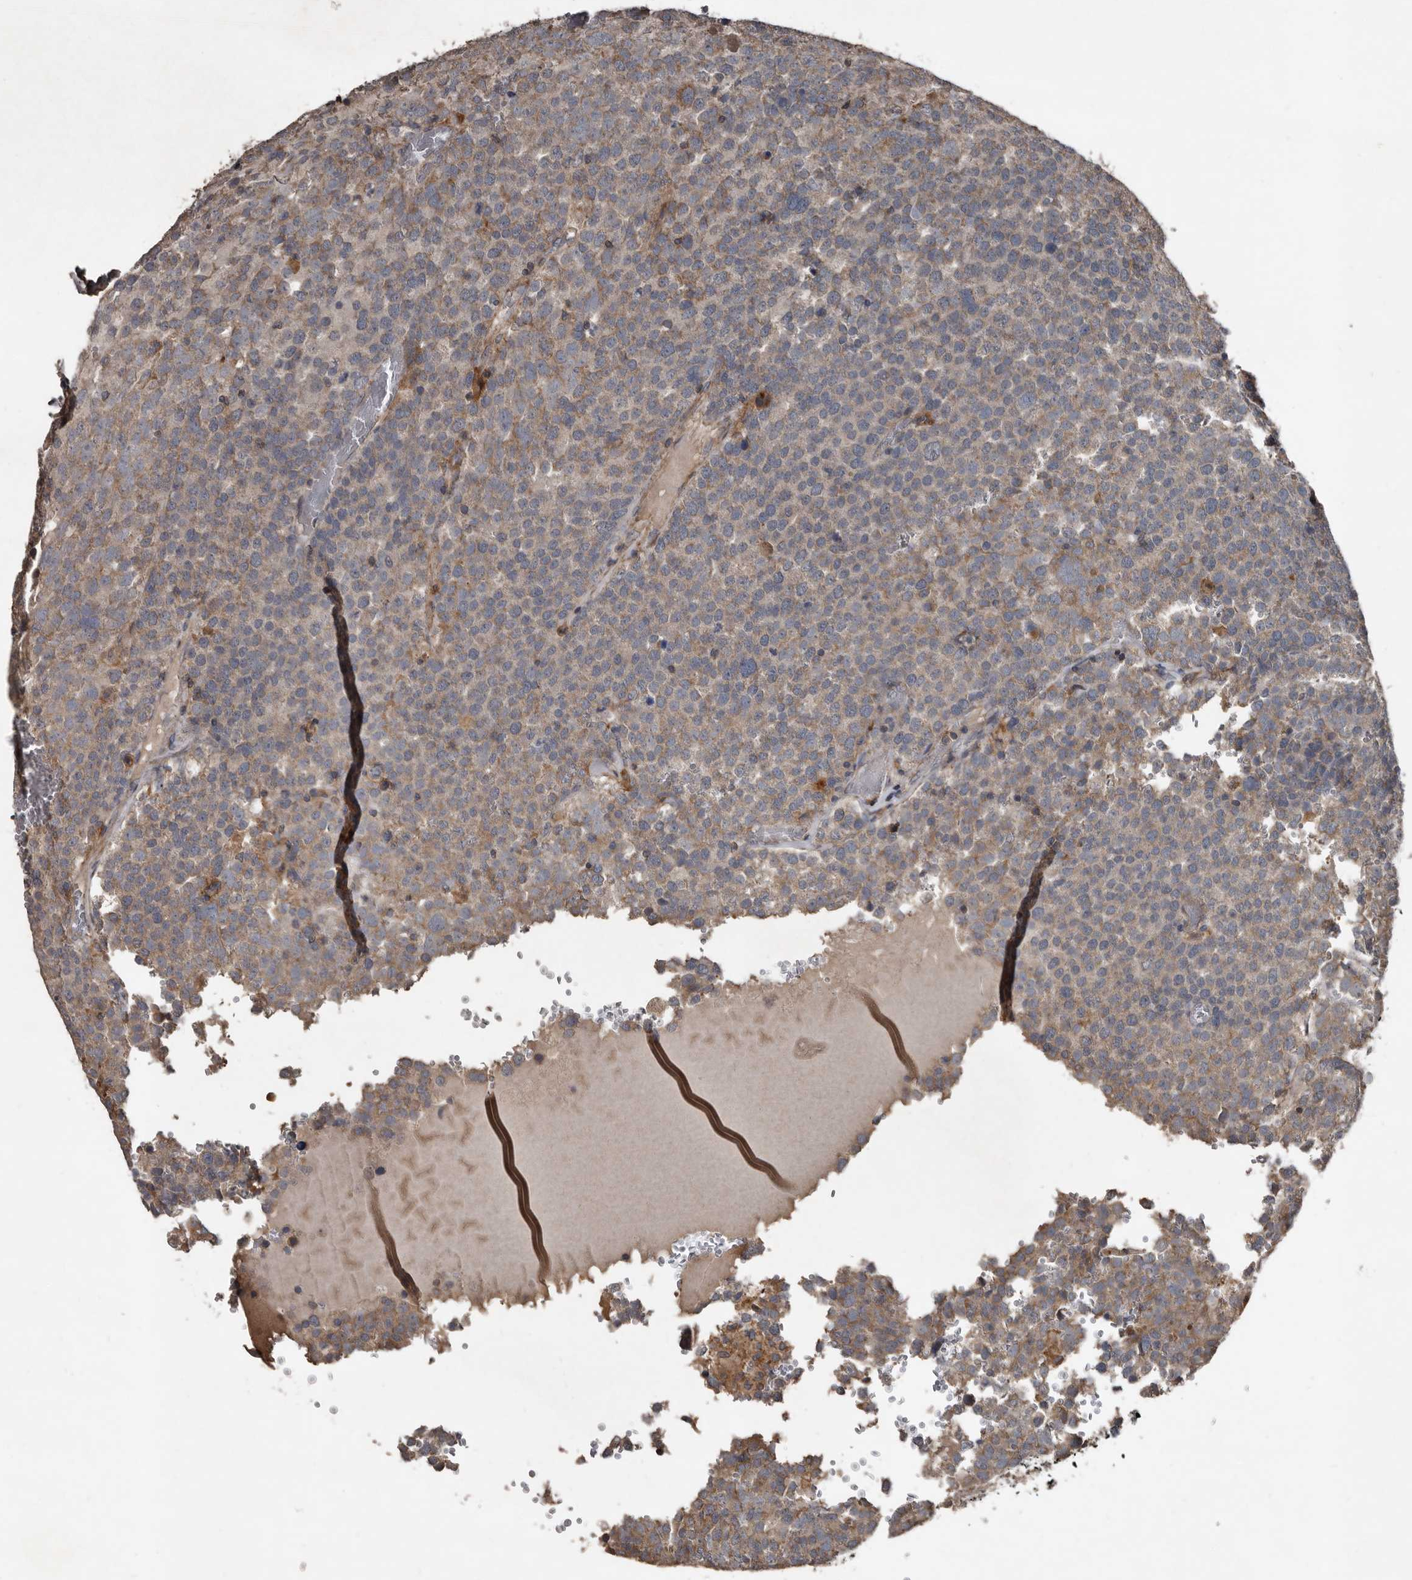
{"staining": {"intensity": "weak", "quantity": "25%-75%", "location": "cytoplasmic/membranous"}, "tissue": "testis cancer", "cell_type": "Tumor cells", "image_type": "cancer", "snomed": [{"axis": "morphology", "description": "Seminoma, NOS"}, {"axis": "topography", "description": "Testis"}], "caption": "Protein staining of seminoma (testis) tissue exhibits weak cytoplasmic/membranous expression in about 25%-75% of tumor cells.", "gene": "GREB1", "patient": {"sex": "male", "age": 71}}